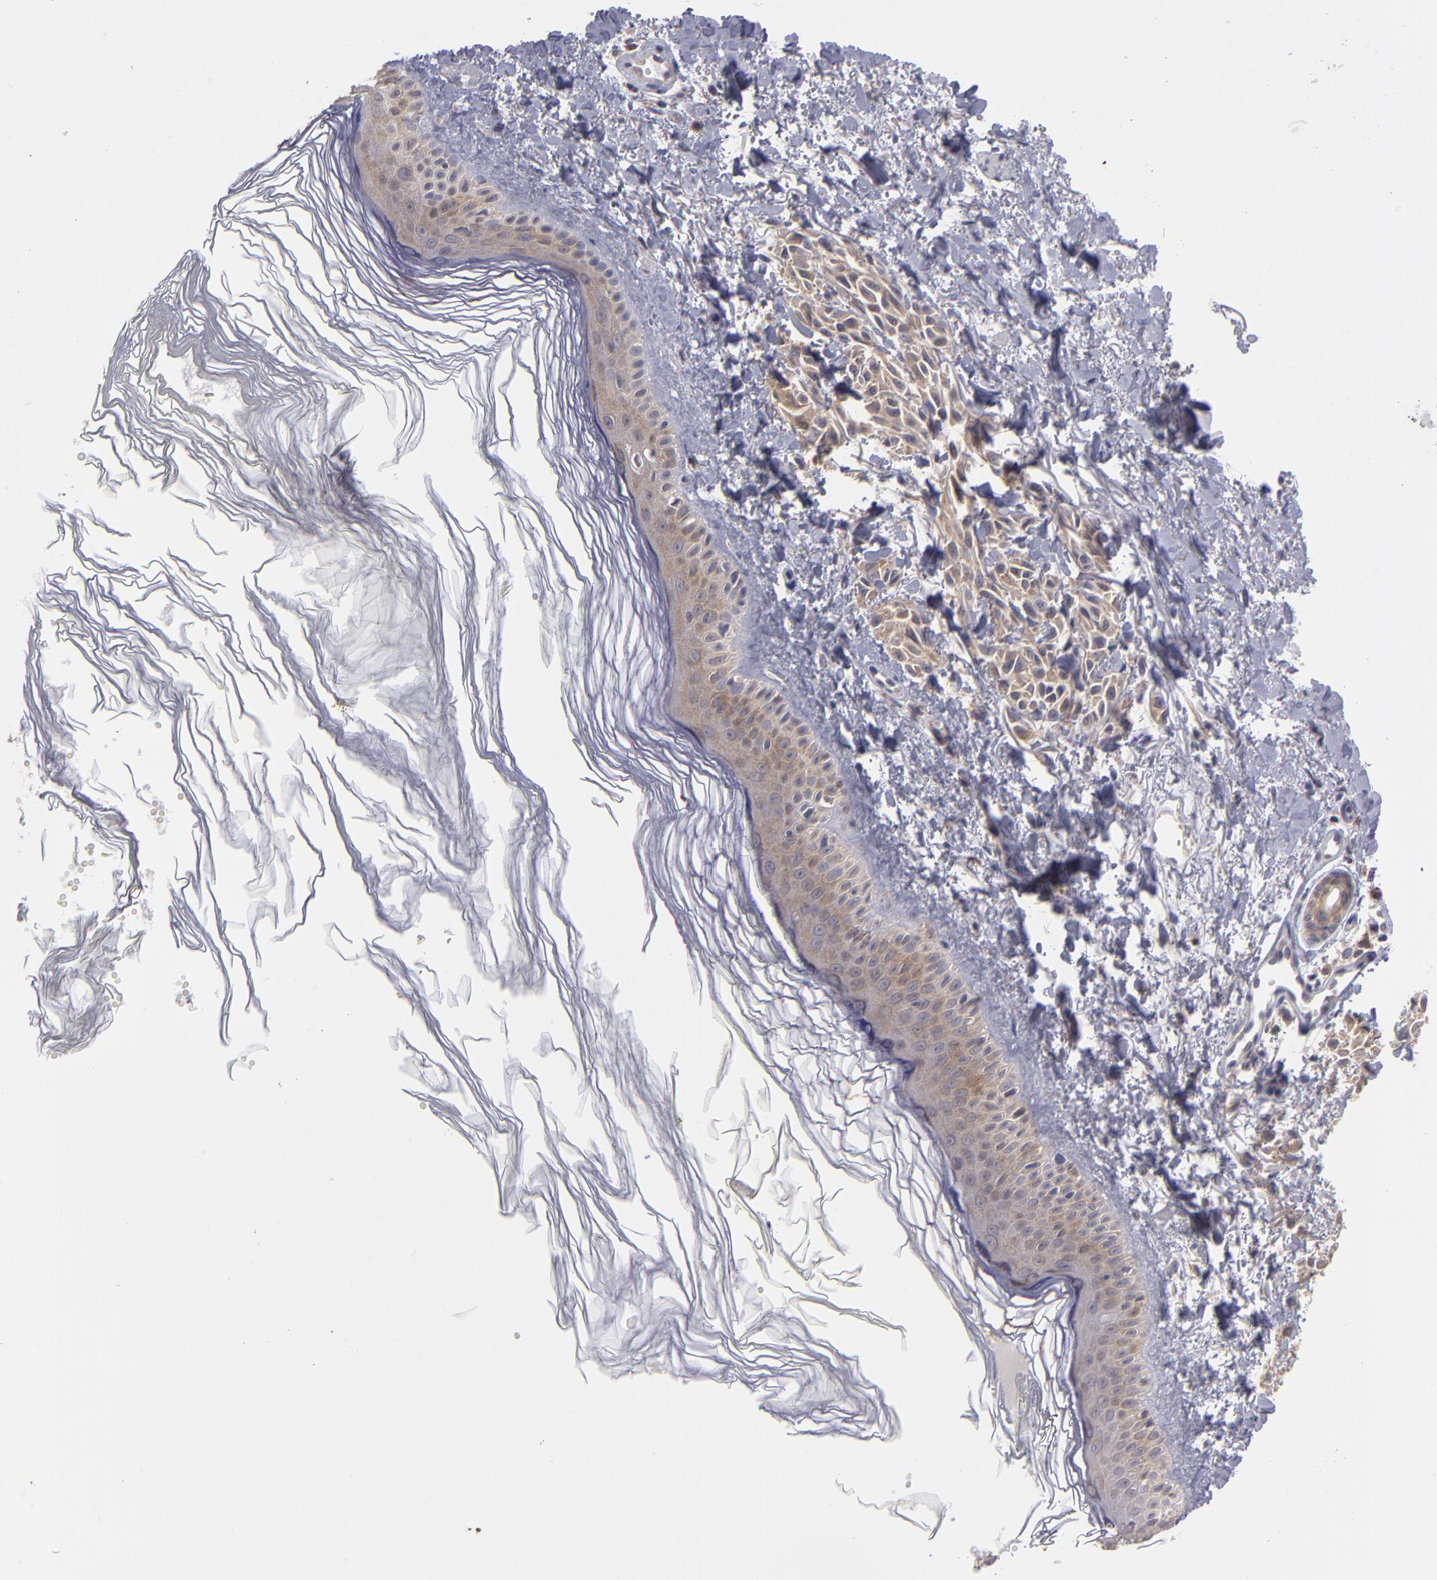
{"staining": {"intensity": "moderate", "quantity": ">75%", "location": "cytoplasmic/membranous"}, "tissue": "melanoma", "cell_type": "Tumor cells", "image_type": "cancer", "snomed": [{"axis": "morphology", "description": "Malignant melanoma, NOS"}, {"axis": "topography", "description": "Skin"}], "caption": "The photomicrograph reveals a brown stain indicating the presence of a protein in the cytoplasmic/membranous of tumor cells in melanoma. (DAB = brown stain, brightfield microscopy at high magnification).", "gene": "MTHFD1", "patient": {"sex": "female", "age": 73}}